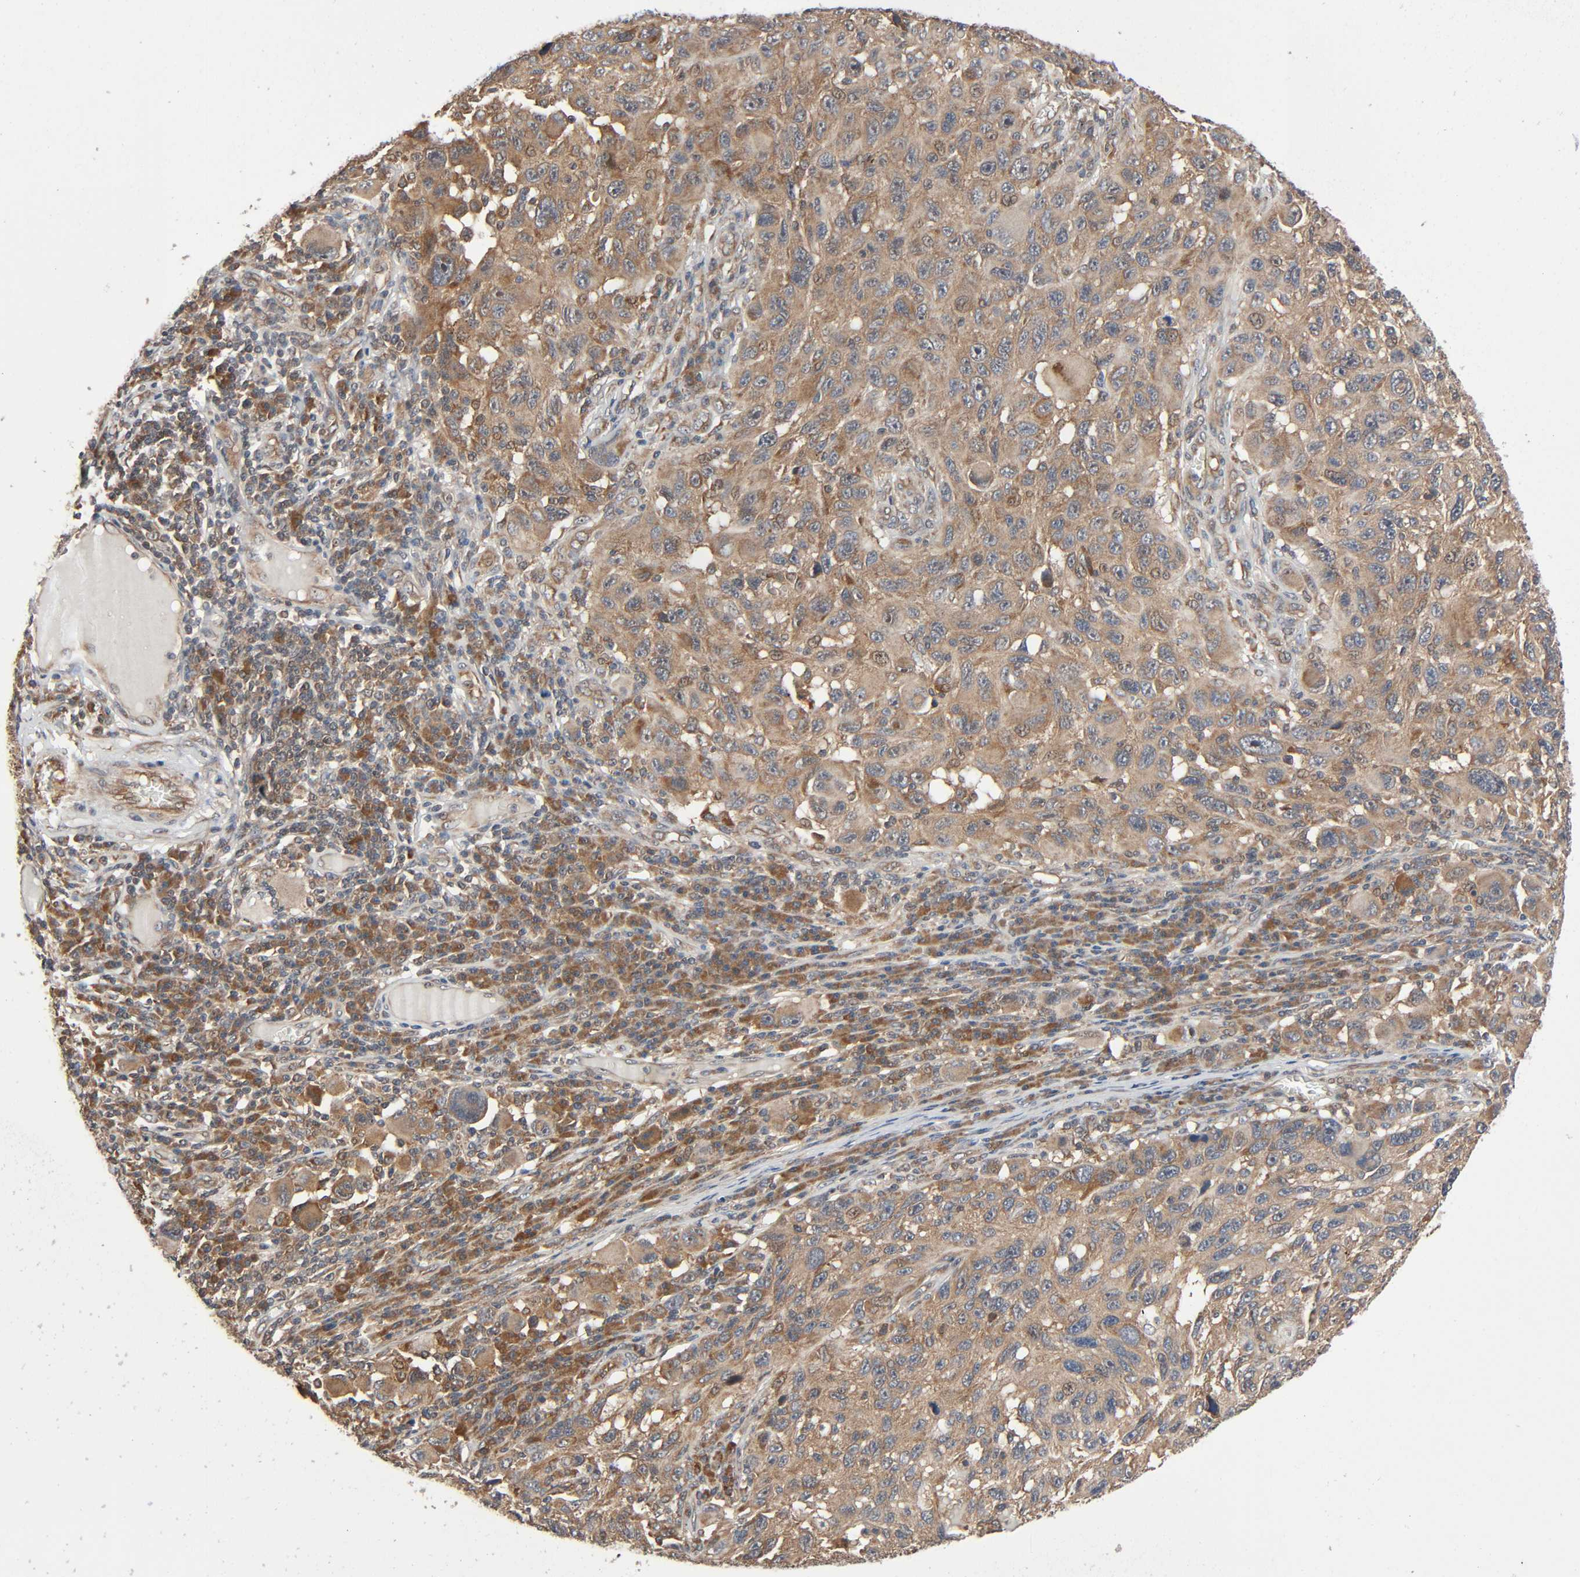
{"staining": {"intensity": "moderate", "quantity": ">75%", "location": "cytoplasmic/membranous"}, "tissue": "melanoma", "cell_type": "Tumor cells", "image_type": "cancer", "snomed": [{"axis": "morphology", "description": "Malignant melanoma, NOS"}, {"axis": "topography", "description": "Skin"}], "caption": "An IHC image of tumor tissue is shown. Protein staining in brown labels moderate cytoplasmic/membranous positivity in malignant melanoma within tumor cells.", "gene": "PPP2R1B", "patient": {"sex": "male", "age": 53}}